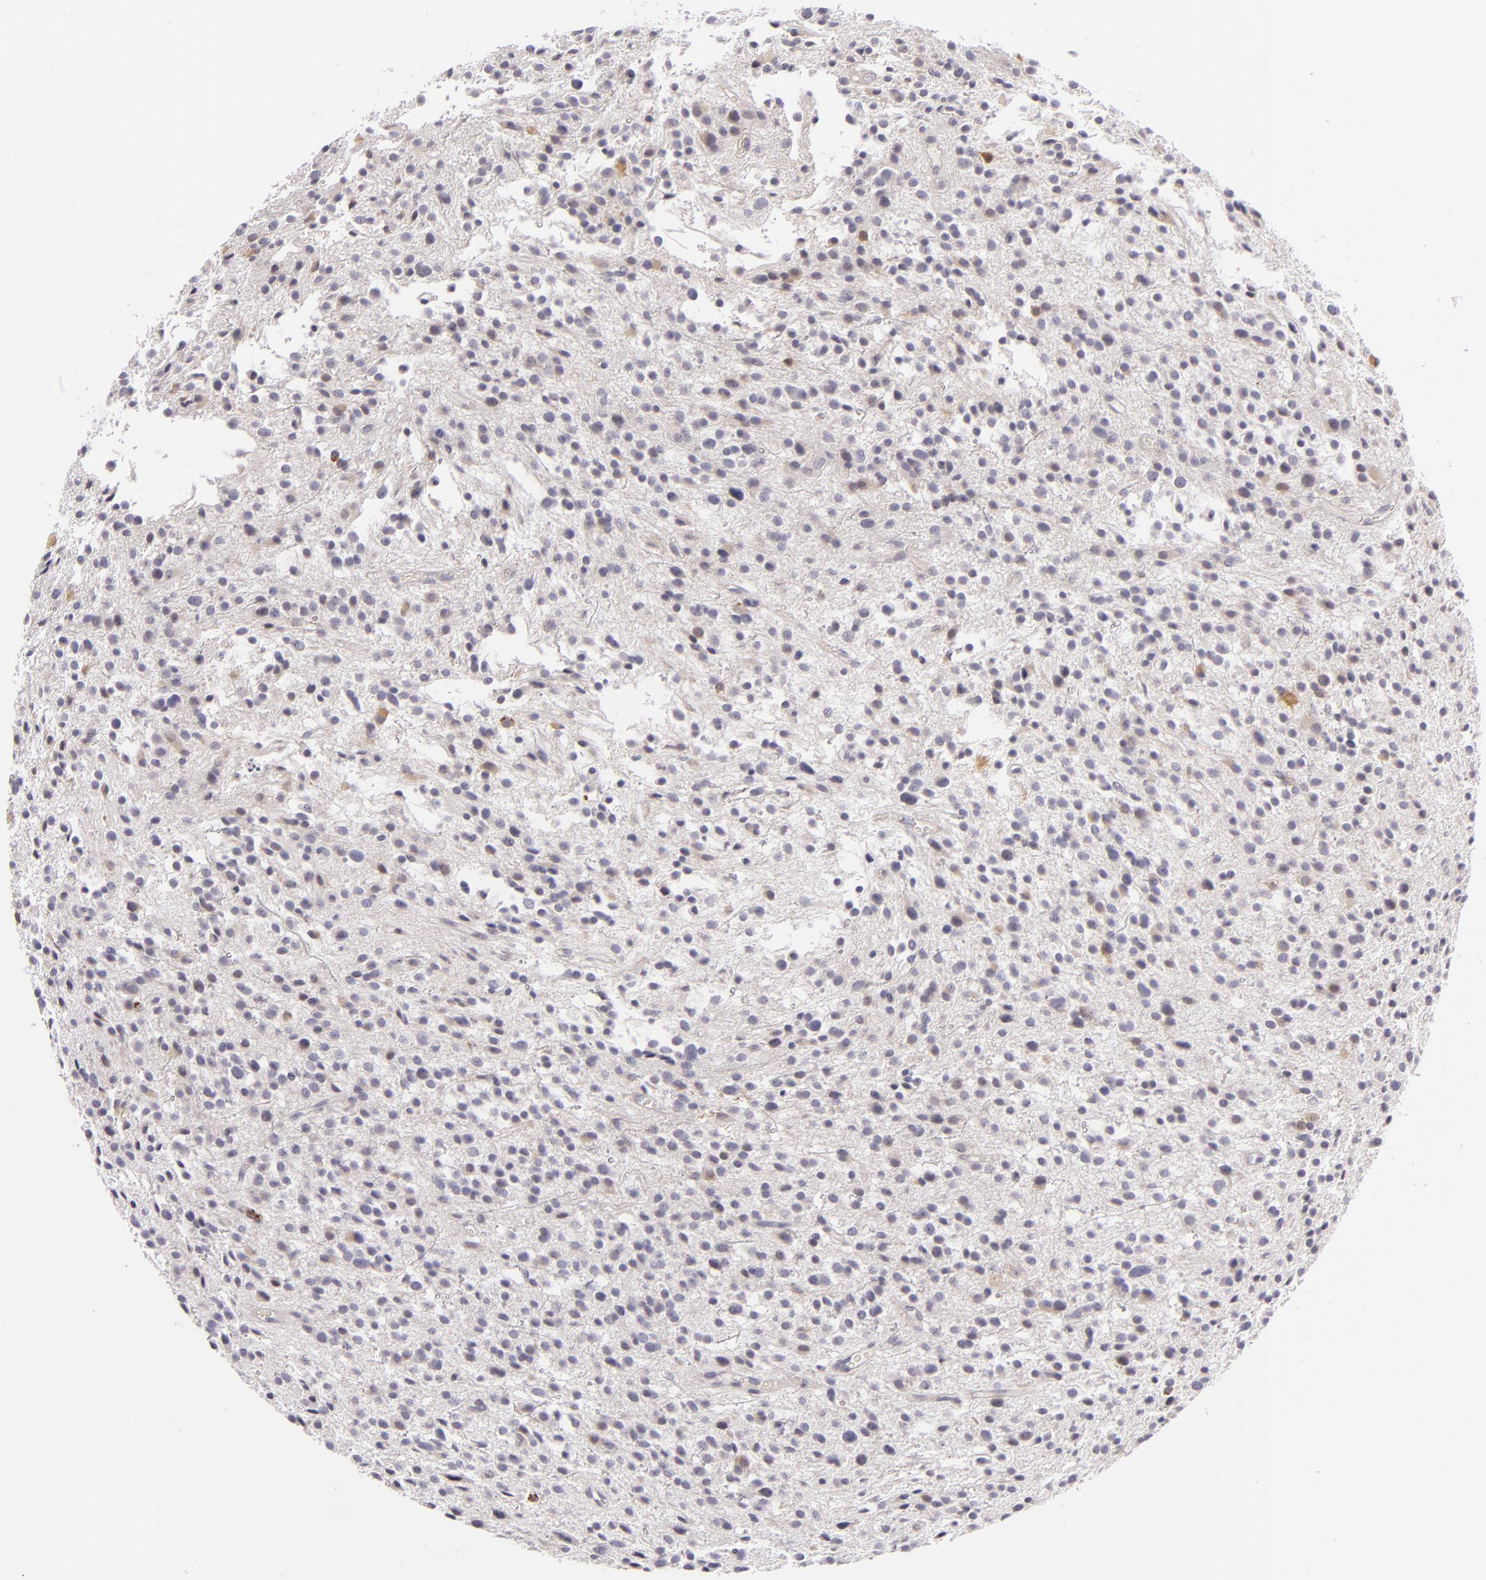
{"staining": {"intensity": "negative", "quantity": "none", "location": "none"}, "tissue": "glioma", "cell_type": "Tumor cells", "image_type": "cancer", "snomed": [{"axis": "morphology", "description": "Glioma, malignant, Low grade"}, {"axis": "topography", "description": "Brain"}], "caption": "Protein analysis of glioma displays no significant expression in tumor cells.", "gene": "FAM181A", "patient": {"sex": "female", "age": 36}}